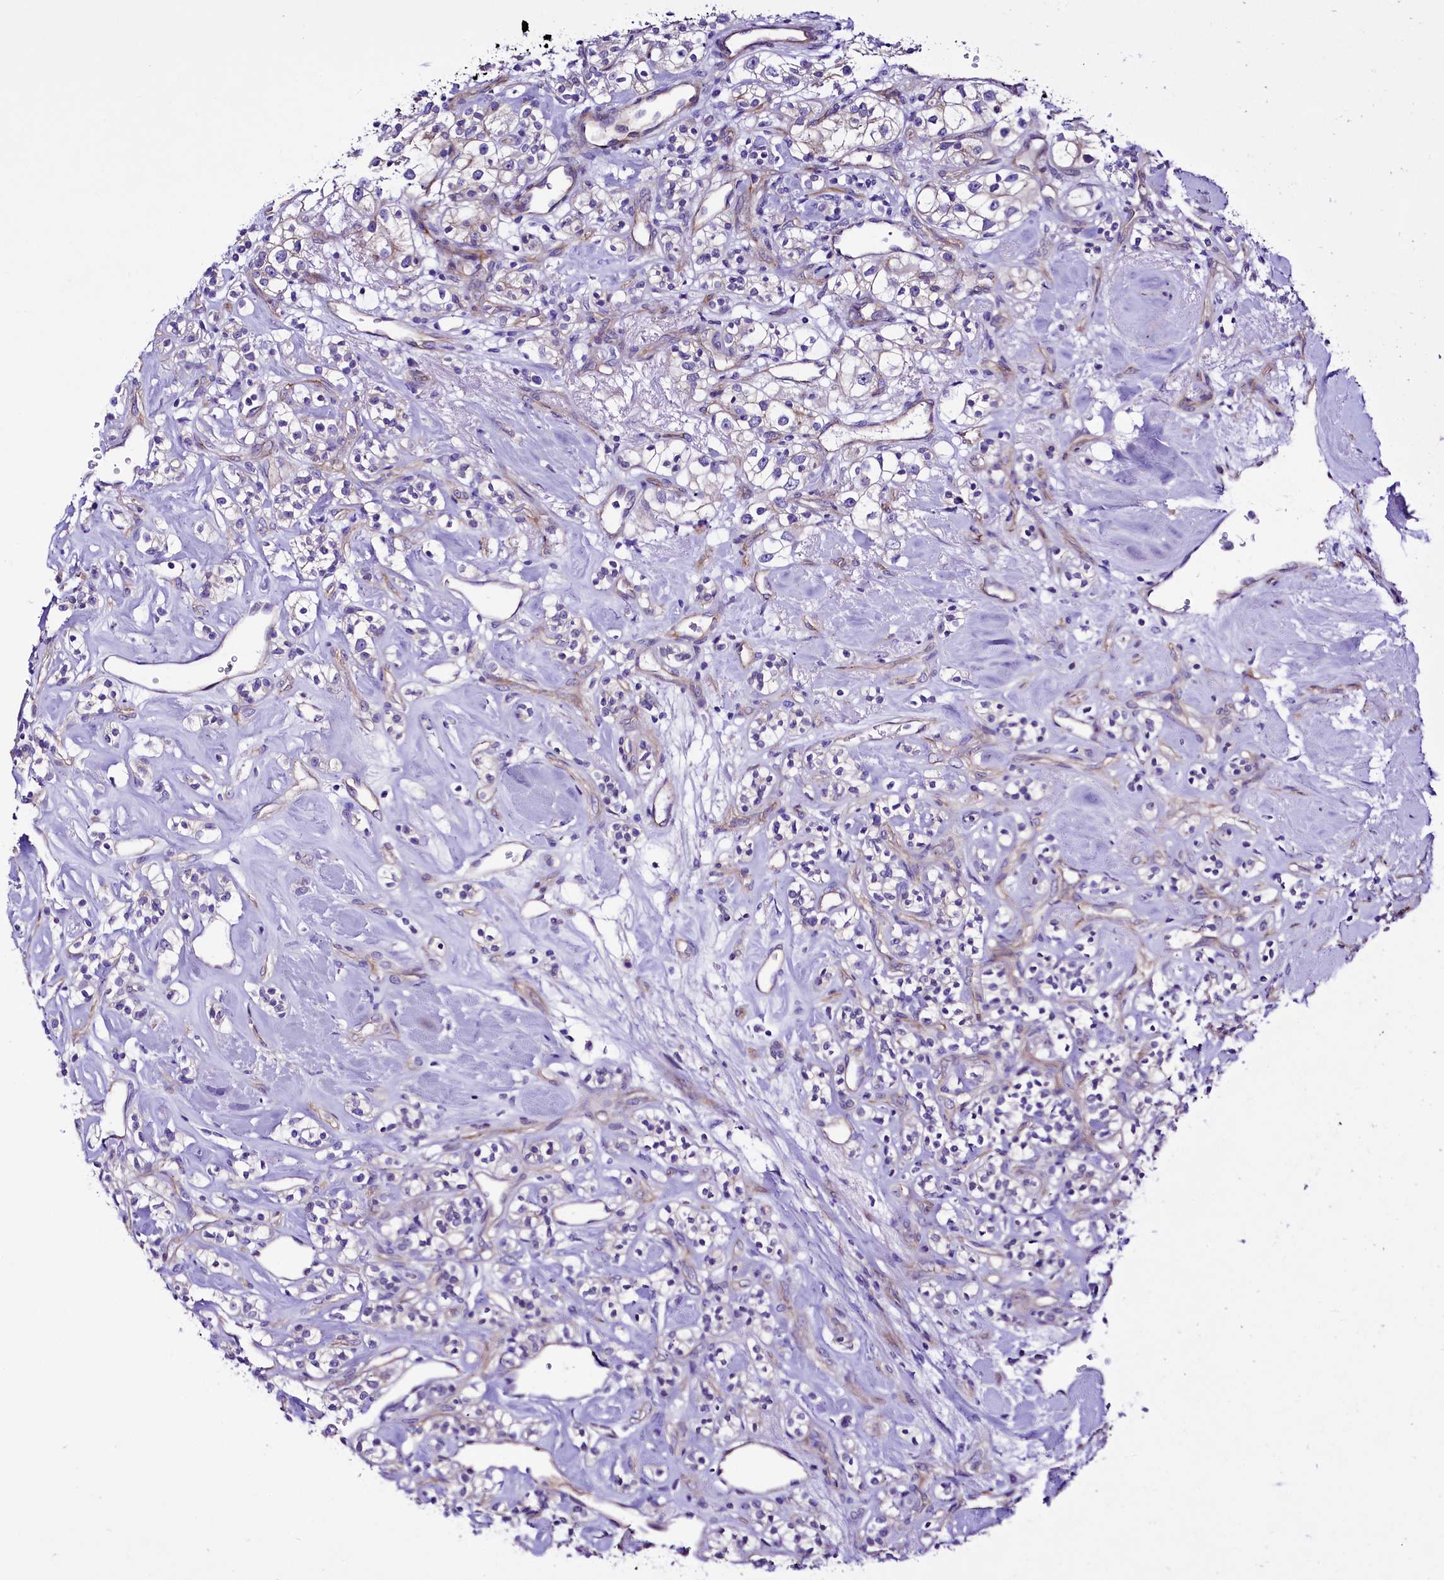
{"staining": {"intensity": "negative", "quantity": "none", "location": "none"}, "tissue": "renal cancer", "cell_type": "Tumor cells", "image_type": "cancer", "snomed": [{"axis": "morphology", "description": "Adenocarcinoma, NOS"}, {"axis": "topography", "description": "Kidney"}], "caption": "IHC histopathology image of neoplastic tissue: adenocarcinoma (renal) stained with DAB exhibits no significant protein staining in tumor cells. (DAB immunohistochemistry (IHC) visualized using brightfield microscopy, high magnification).", "gene": "SLF1", "patient": {"sex": "male", "age": 77}}